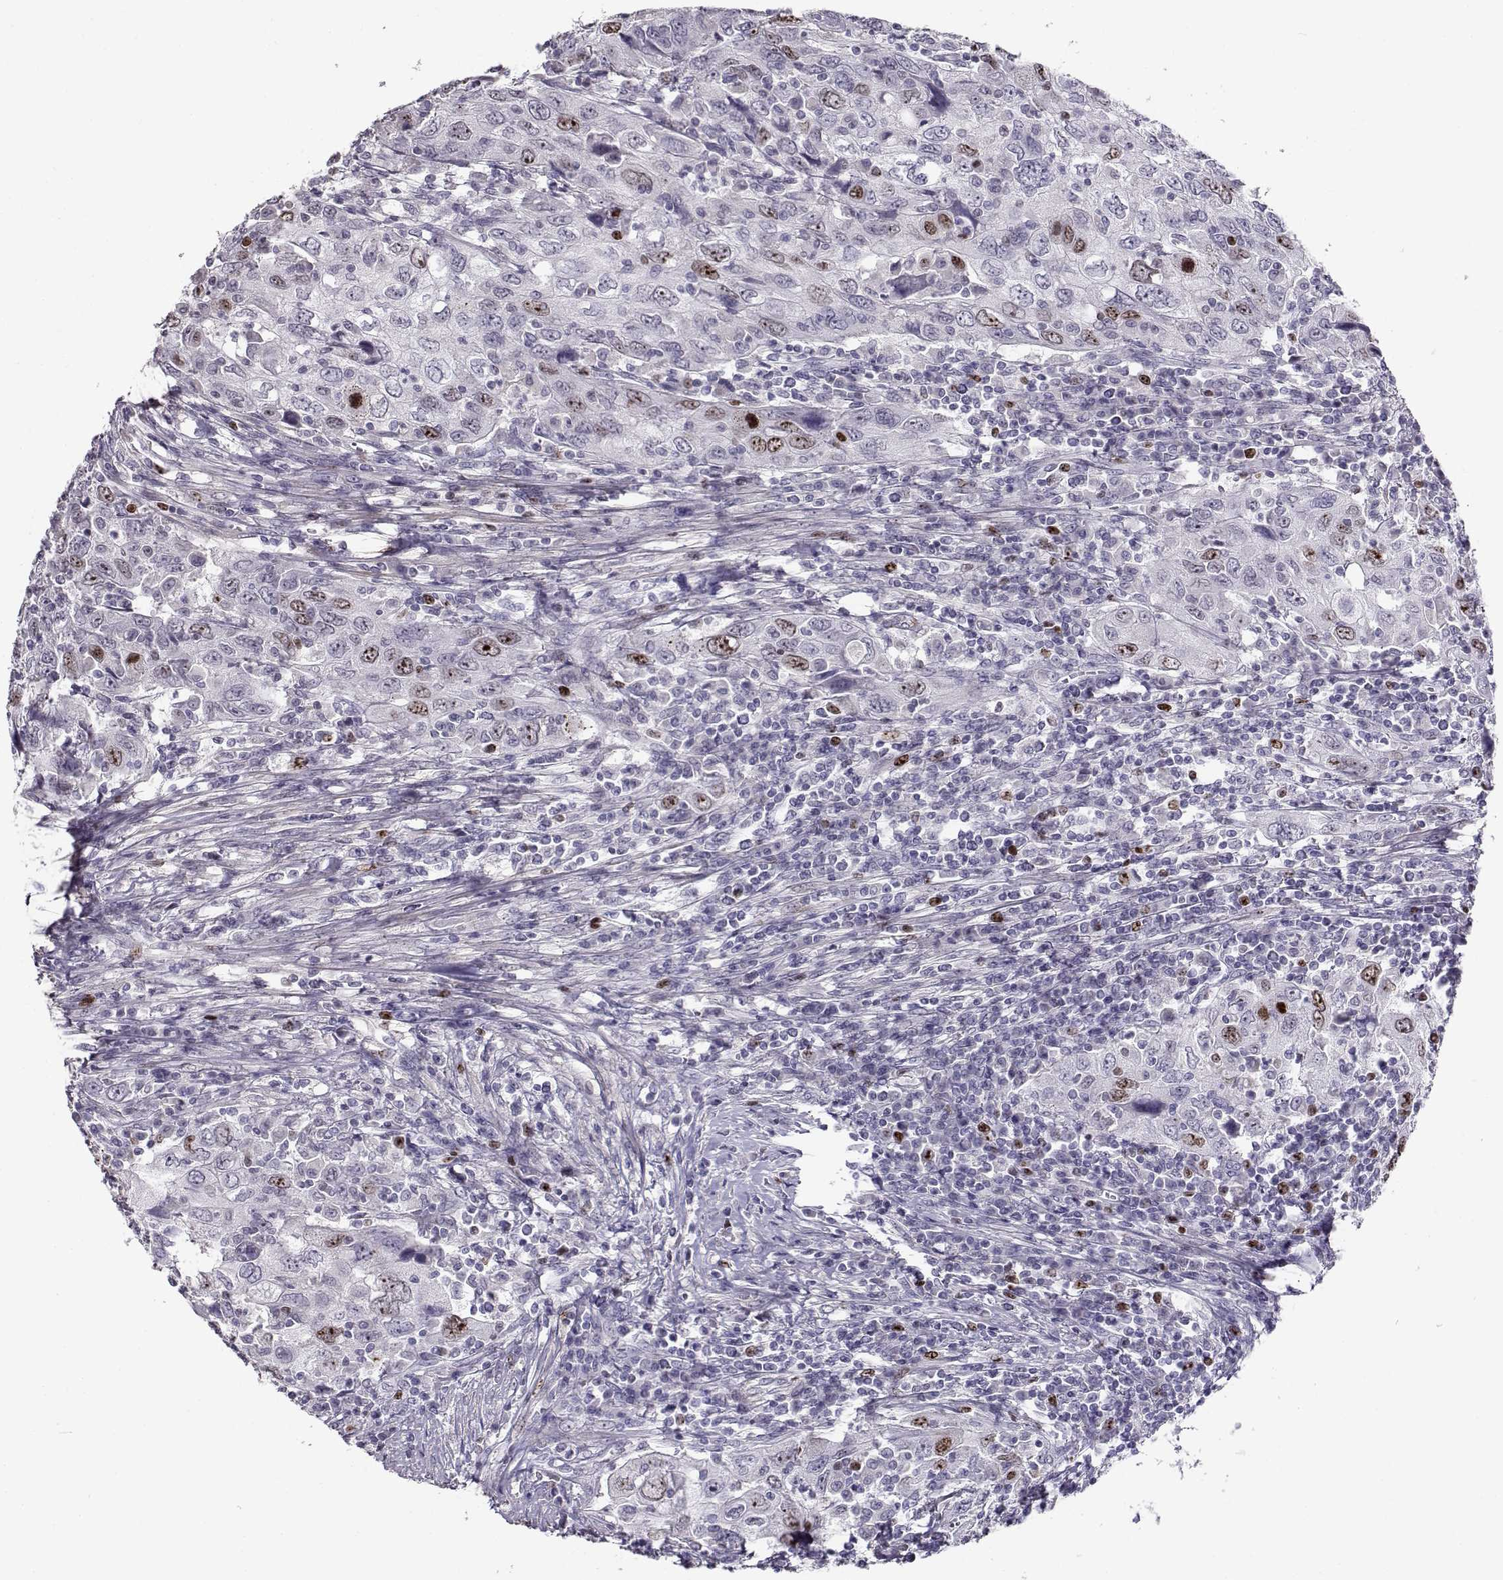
{"staining": {"intensity": "moderate", "quantity": "<25%", "location": "nuclear"}, "tissue": "urothelial cancer", "cell_type": "Tumor cells", "image_type": "cancer", "snomed": [{"axis": "morphology", "description": "Urothelial carcinoma, High grade"}, {"axis": "topography", "description": "Urinary bladder"}], "caption": "A brown stain shows moderate nuclear expression of a protein in human urothelial cancer tumor cells. Nuclei are stained in blue.", "gene": "NPW", "patient": {"sex": "male", "age": 76}}